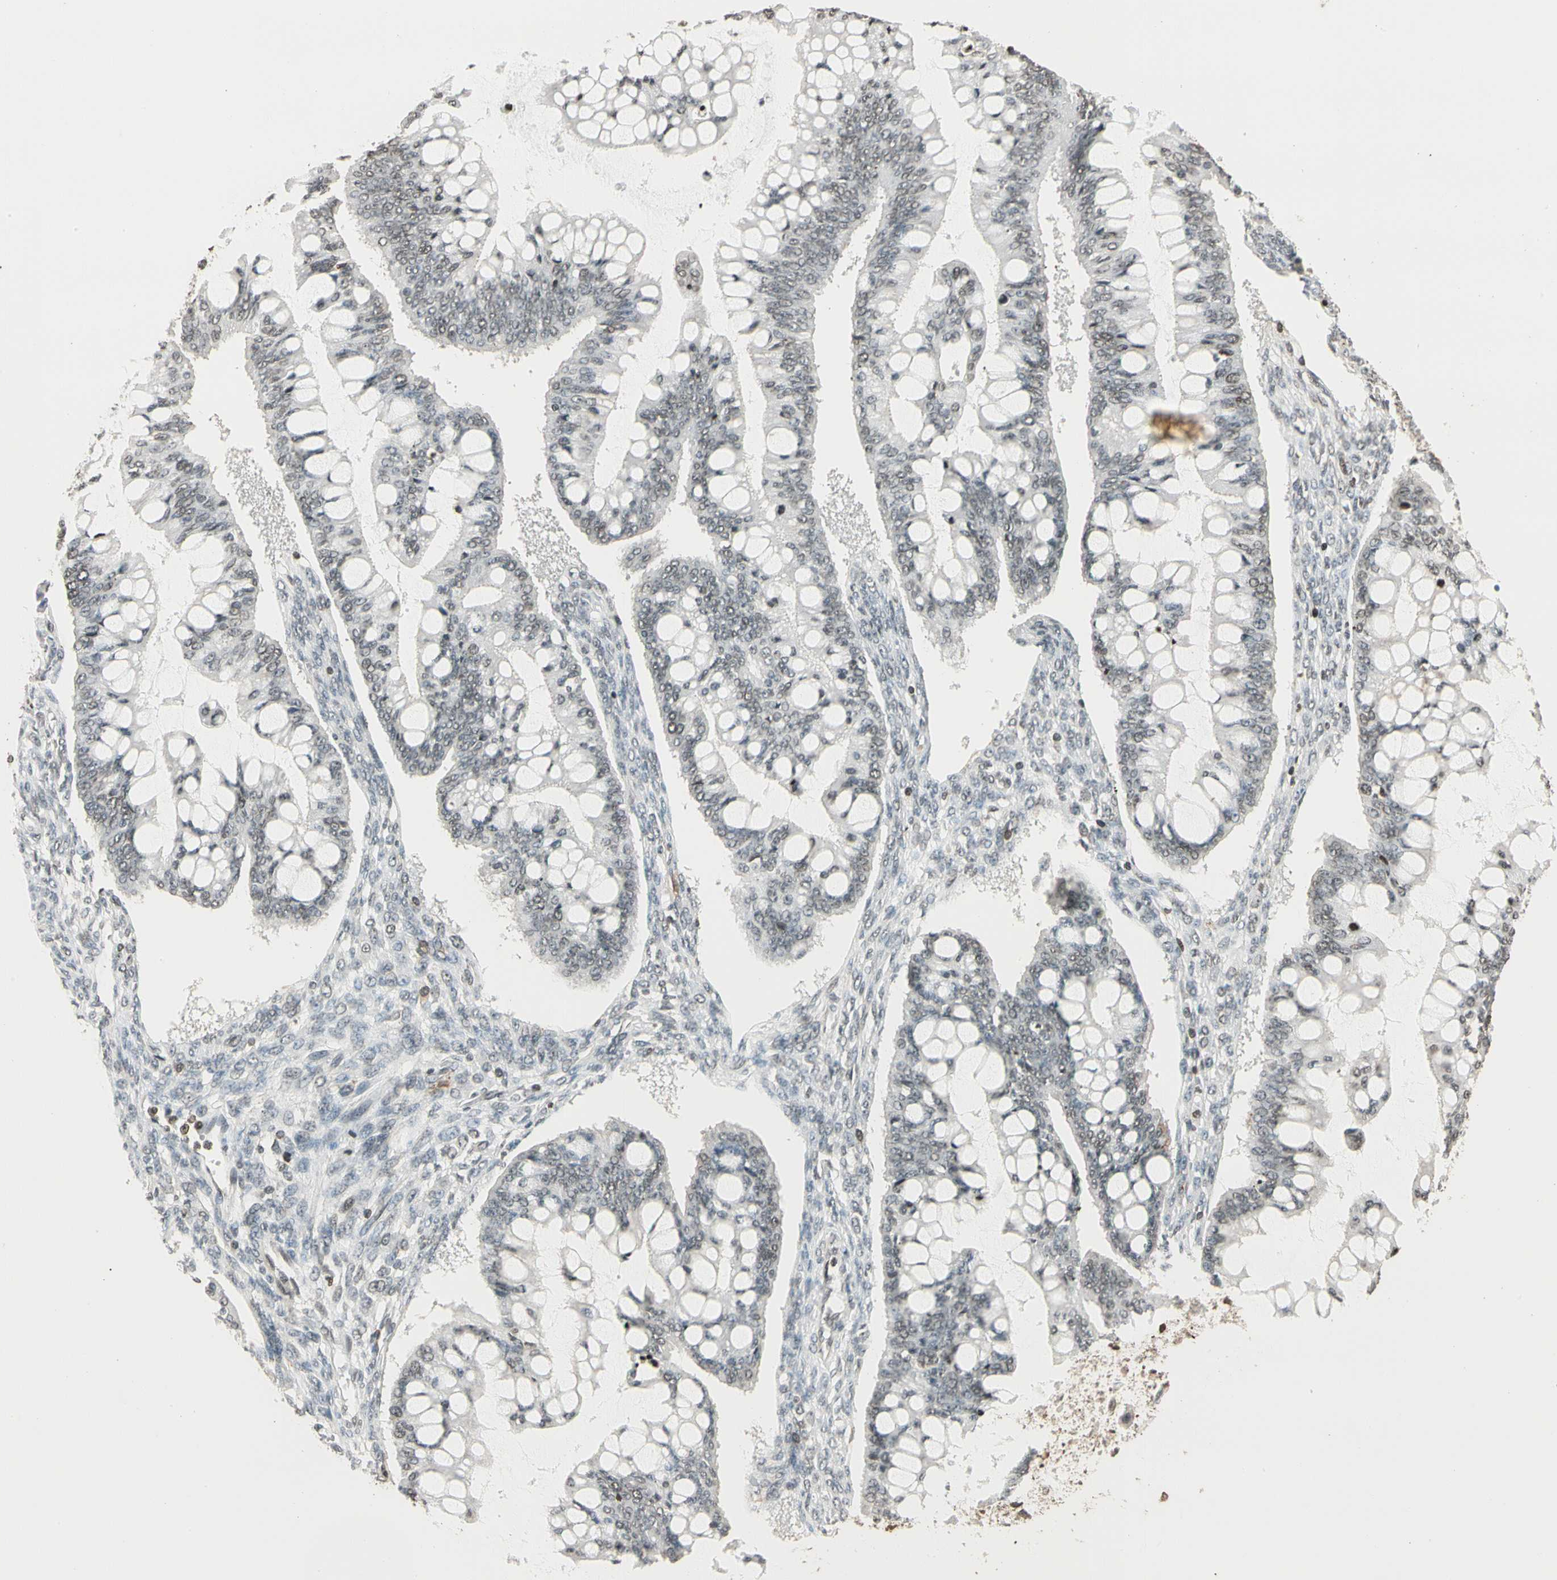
{"staining": {"intensity": "weak", "quantity": "<25%", "location": "nuclear"}, "tissue": "ovarian cancer", "cell_type": "Tumor cells", "image_type": "cancer", "snomed": [{"axis": "morphology", "description": "Cystadenocarcinoma, mucinous, NOS"}, {"axis": "topography", "description": "Ovary"}], "caption": "Tumor cells show no significant positivity in ovarian cancer.", "gene": "FER", "patient": {"sex": "female", "age": 73}}